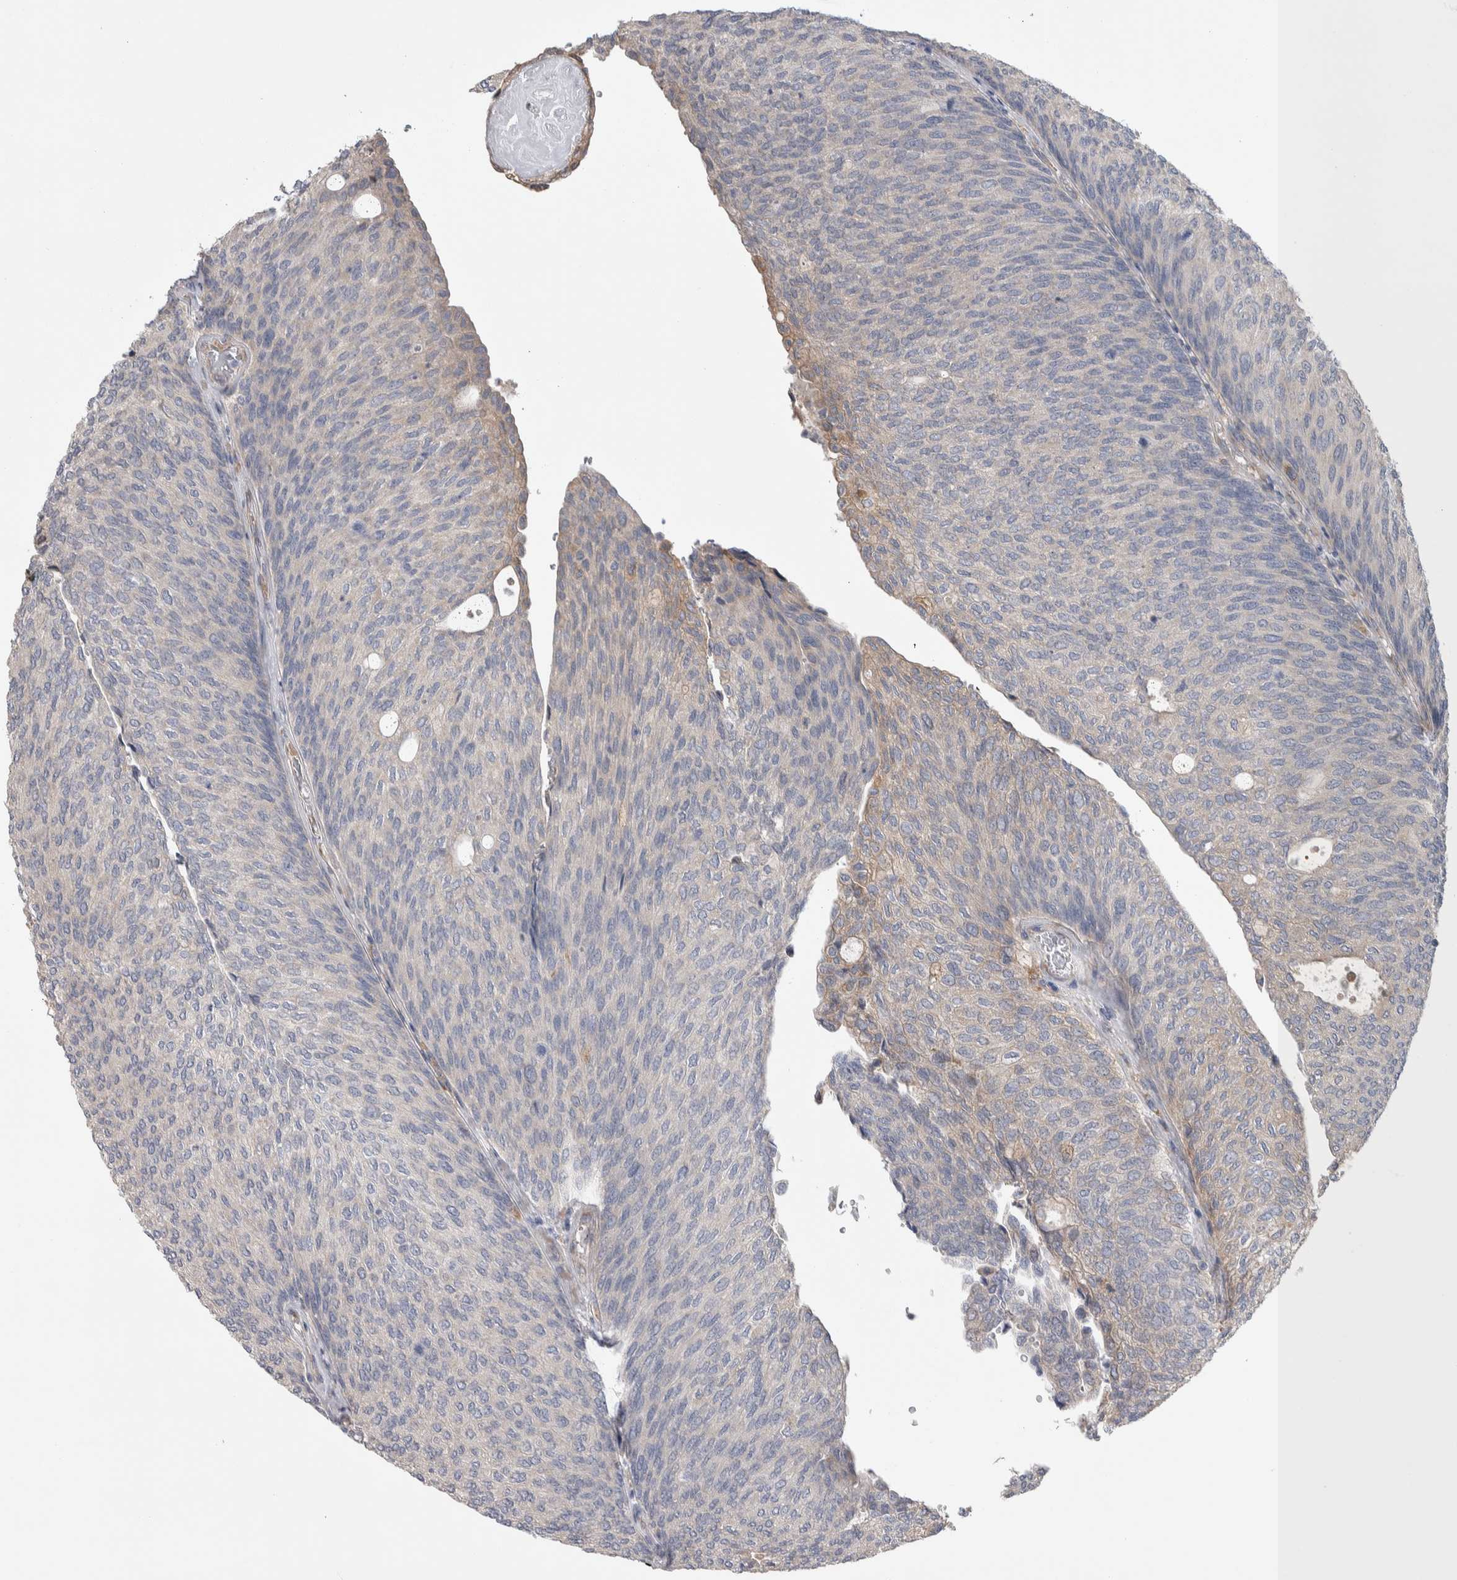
{"staining": {"intensity": "negative", "quantity": "none", "location": "none"}, "tissue": "urothelial cancer", "cell_type": "Tumor cells", "image_type": "cancer", "snomed": [{"axis": "morphology", "description": "Urothelial carcinoma, Low grade"}, {"axis": "topography", "description": "Urinary bladder"}], "caption": "High magnification brightfield microscopy of low-grade urothelial carcinoma stained with DAB (3,3'-diaminobenzidine) (brown) and counterstained with hematoxylin (blue): tumor cells show no significant expression.", "gene": "IBTK", "patient": {"sex": "female", "age": 79}}